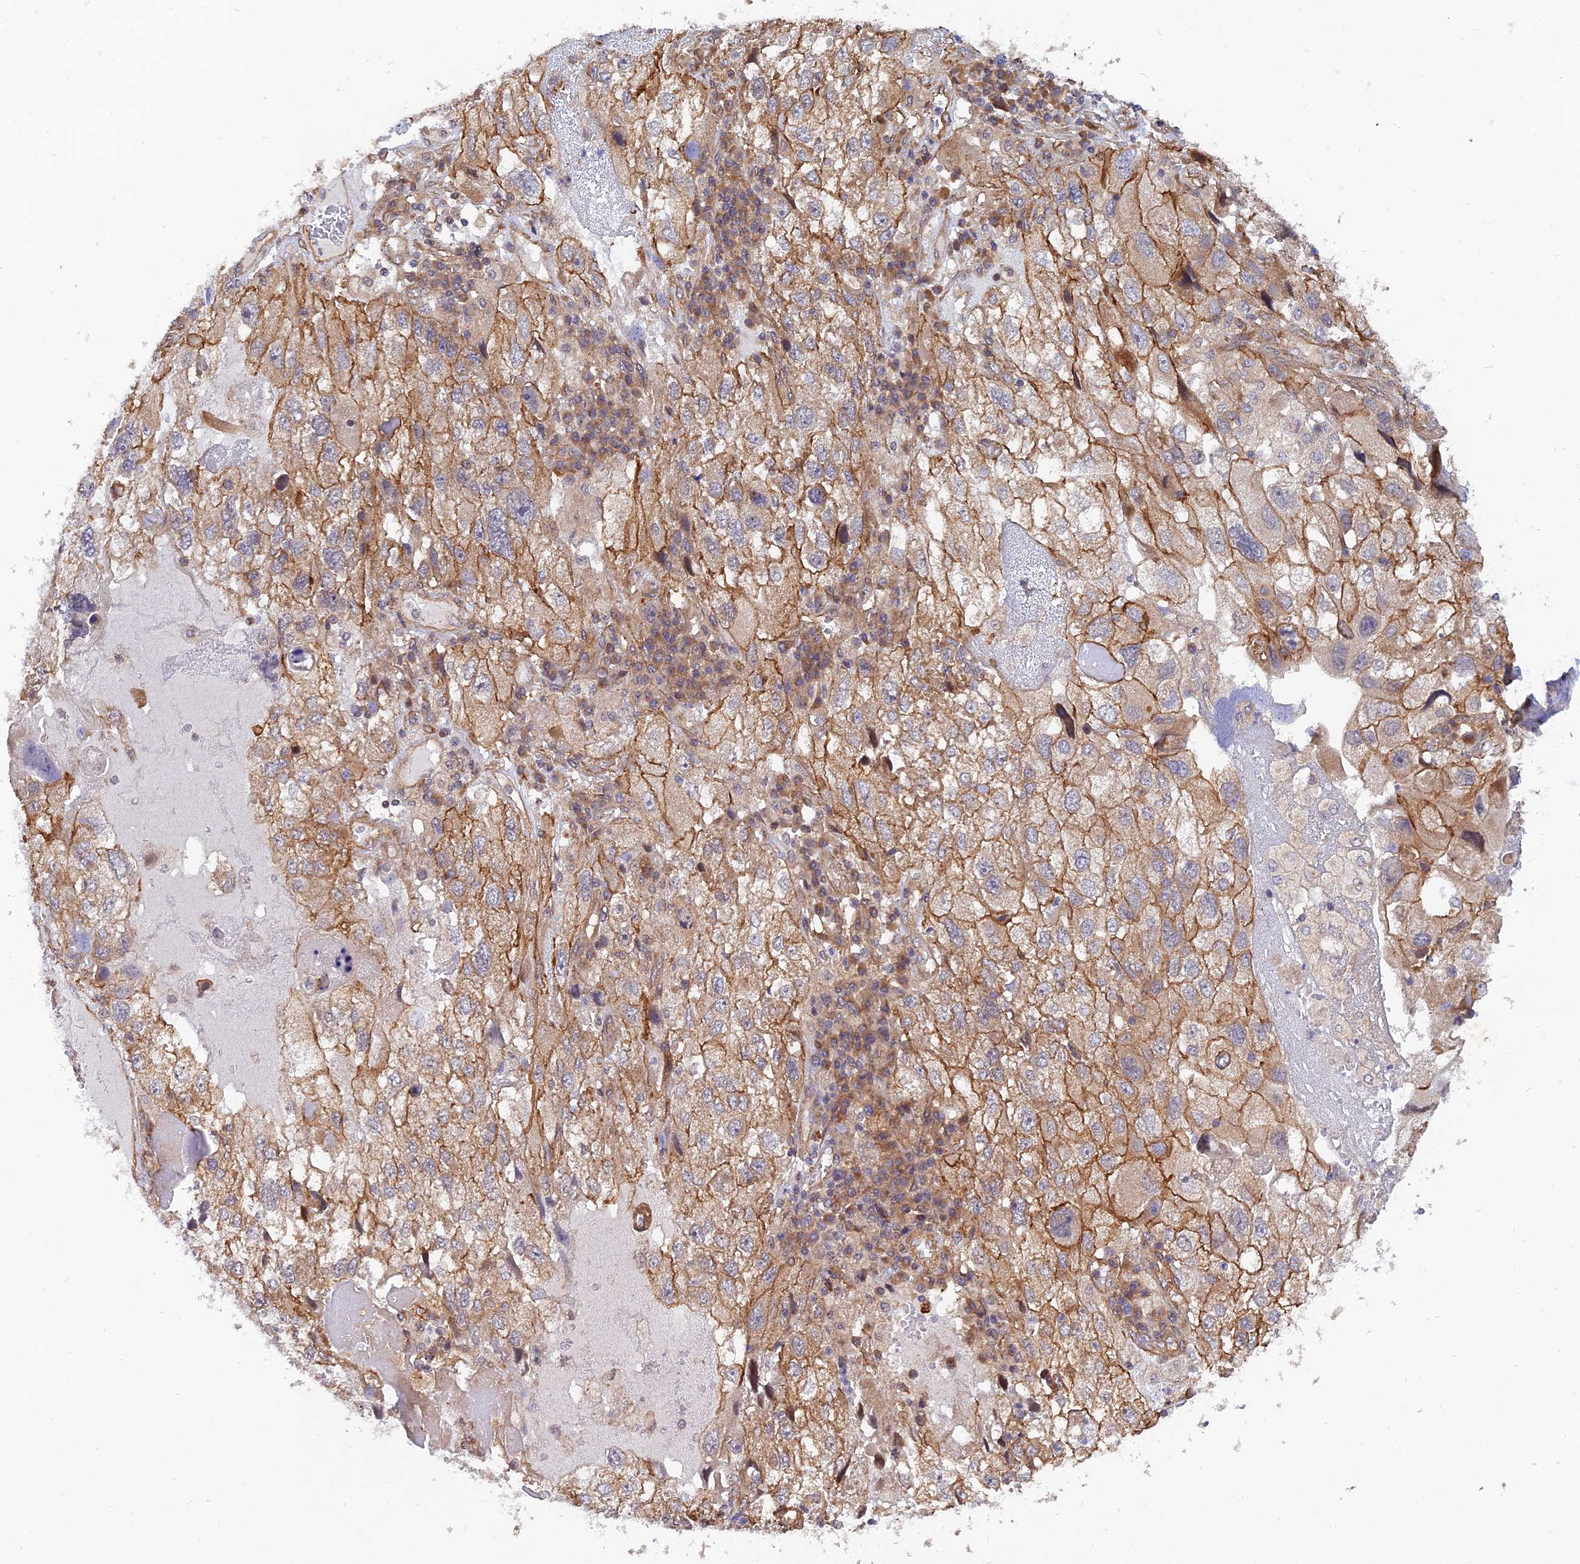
{"staining": {"intensity": "moderate", "quantity": "25%-75%", "location": "cytoplasmic/membranous"}, "tissue": "endometrial cancer", "cell_type": "Tumor cells", "image_type": "cancer", "snomed": [{"axis": "morphology", "description": "Adenocarcinoma, NOS"}, {"axis": "topography", "description": "Endometrium"}], "caption": "Immunohistochemical staining of human endometrial adenocarcinoma shows medium levels of moderate cytoplasmic/membranous protein staining in approximately 25%-75% of tumor cells. The staining was performed using DAB (3,3'-diaminobenzidine) to visualize the protein expression in brown, while the nuclei were stained in blue with hematoxylin (Magnification: 20x).", "gene": "WDR41", "patient": {"sex": "female", "age": 49}}